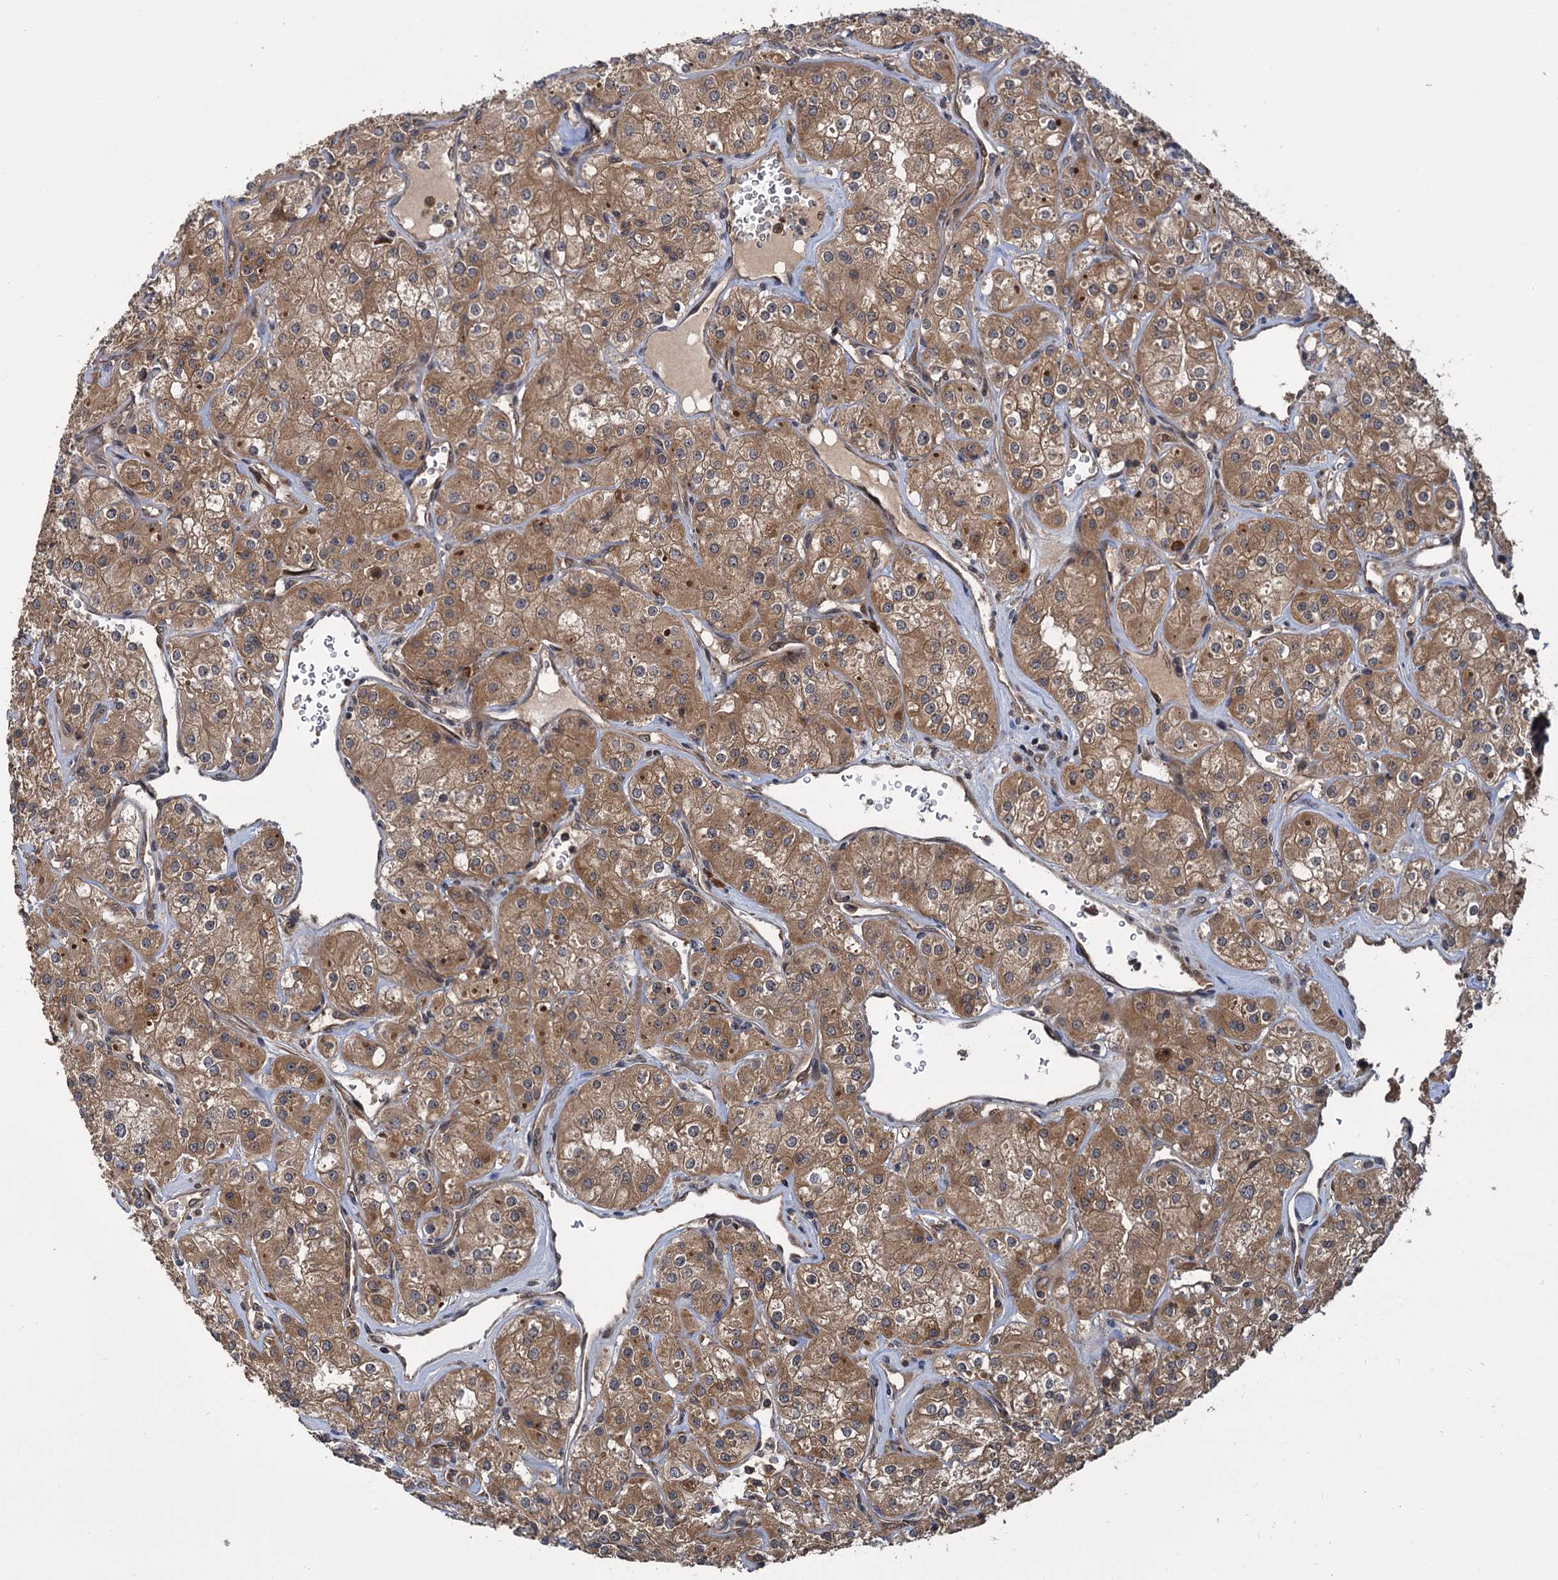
{"staining": {"intensity": "moderate", "quantity": ">75%", "location": "cytoplasmic/membranous"}, "tissue": "renal cancer", "cell_type": "Tumor cells", "image_type": "cancer", "snomed": [{"axis": "morphology", "description": "Adenocarcinoma, NOS"}, {"axis": "topography", "description": "Kidney"}], "caption": "Approximately >75% of tumor cells in human renal cancer exhibit moderate cytoplasmic/membranous protein expression as visualized by brown immunohistochemical staining.", "gene": "KANSL2", "patient": {"sex": "male", "age": 77}}